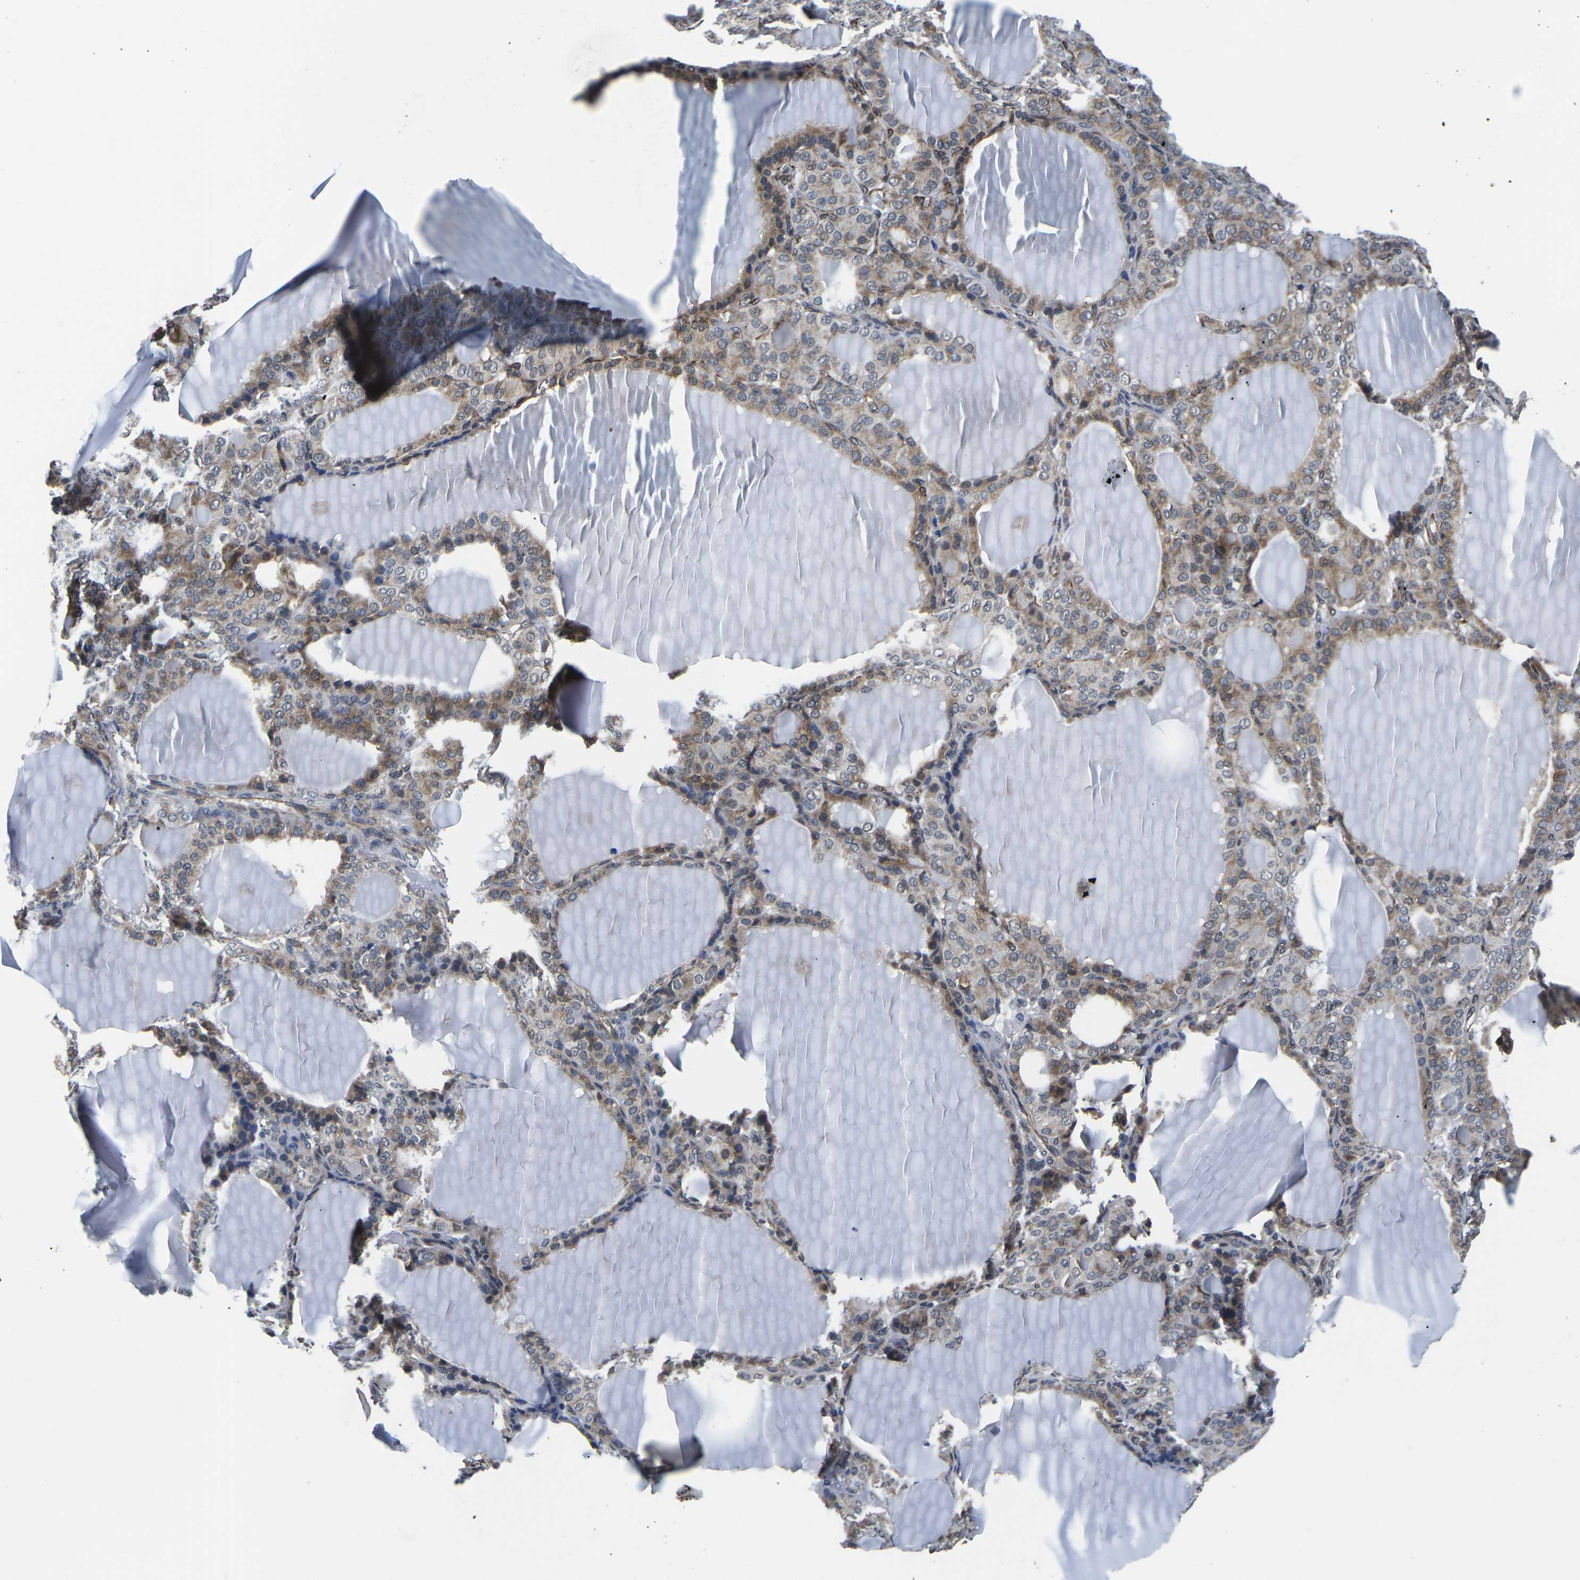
{"staining": {"intensity": "weak", "quantity": "25%-75%", "location": "cytoplasmic/membranous,nuclear"}, "tissue": "thyroid gland", "cell_type": "Glandular cells", "image_type": "normal", "snomed": [{"axis": "morphology", "description": "Normal tissue, NOS"}, {"axis": "topography", "description": "Thyroid gland"}], "caption": "Protein analysis of benign thyroid gland displays weak cytoplasmic/membranous,nuclear staining in about 25%-75% of glandular cells. (DAB (3,3'-diaminobenzidine) = brown stain, brightfield microscopy at high magnification).", "gene": "CCNE1", "patient": {"sex": "female", "age": 28}}